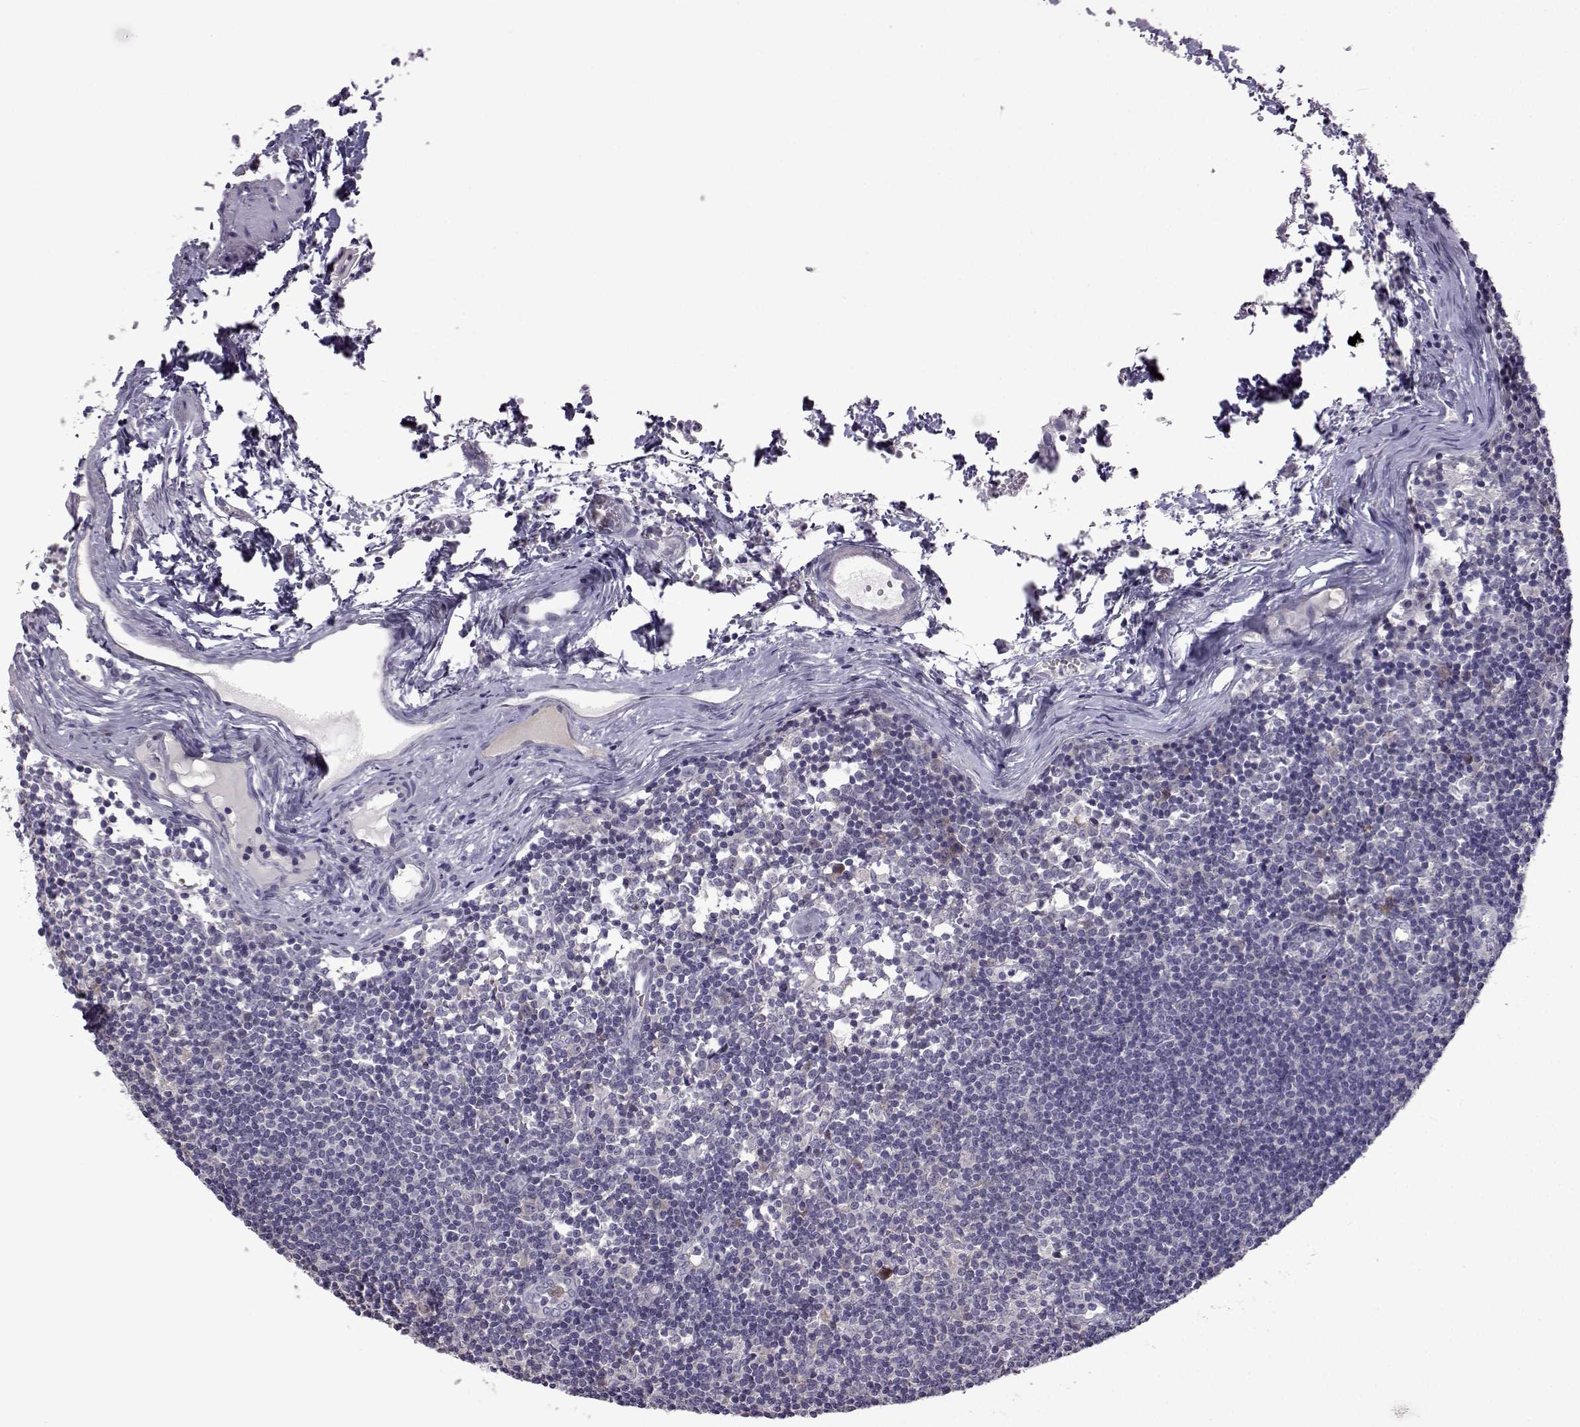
{"staining": {"intensity": "negative", "quantity": "none", "location": "none"}, "tissue": "lymph node", "cell_type": "Germinal center cells", "image_type": "normal", "snomed": [{"axis": "morphology", "description": "Normal tissue, NOS"}, {"axis": "topography", "description": "Lymph node"}], "caption": "Germinal center cells show no significant expression in benign lymph node. The staining was performed using DAB to visualize the protein expression in brown, while the nuclei were stained in blue with hematoxylin (Magnification: 20x).", "gene": "VGF", "patient": {"sex": "female", "age": 52}}